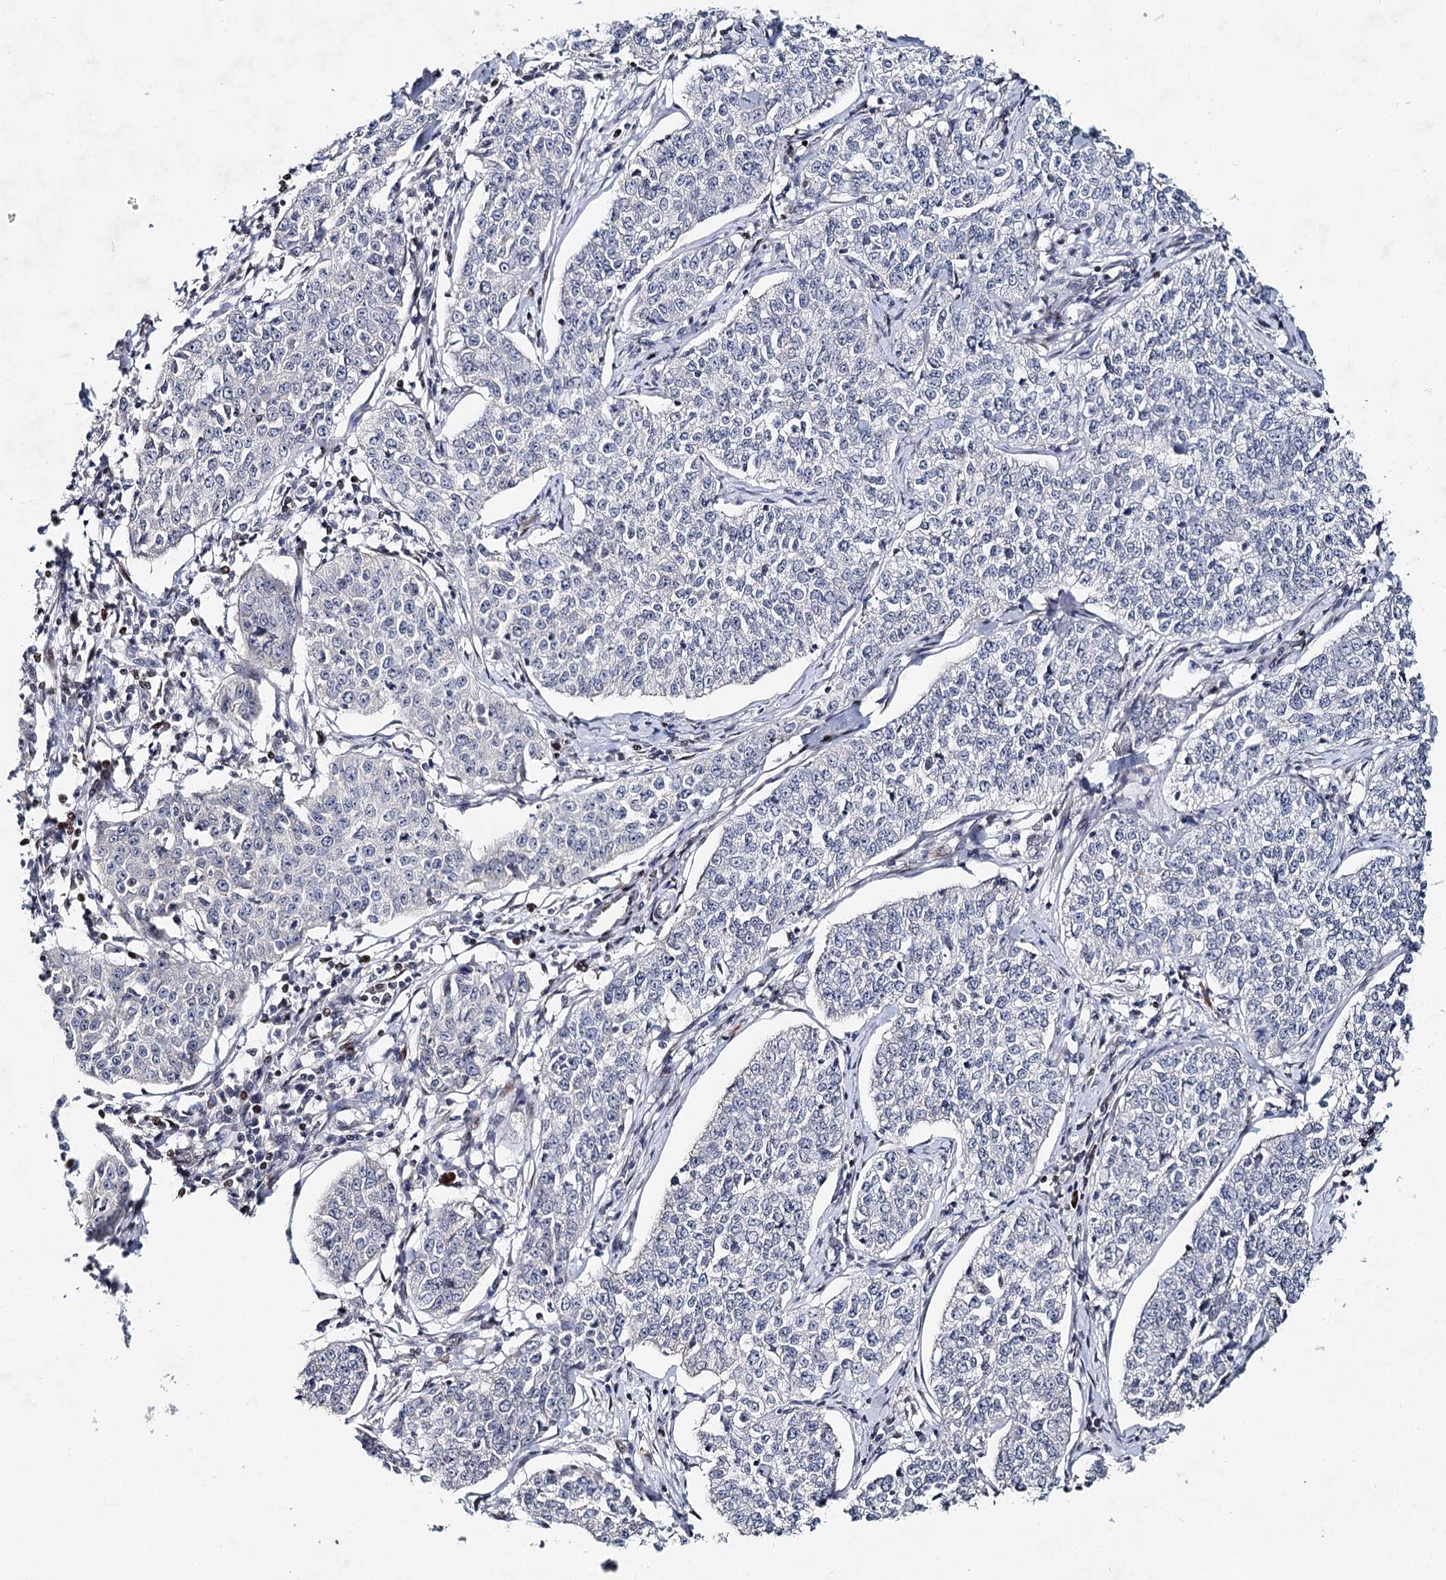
{"staining": {"intensity": "negative", "quantity": "none", "location": "none"}, "tissue": "cervical cancer", "cell_type": "Tumor cells", "image_type": "cancer", "snomed": [{"axis": "morphology", "description": "Squamous cell carcinoma, NOS"}, {"axis": "topography", "description": "Cervix"}], "caption": "Protein analysis of cervical squamous cell carcinoma demonstrates no significant staining in tumor cells.", "gene": "FRMD4A", "patient": {"sex": "female", "age": 35}}